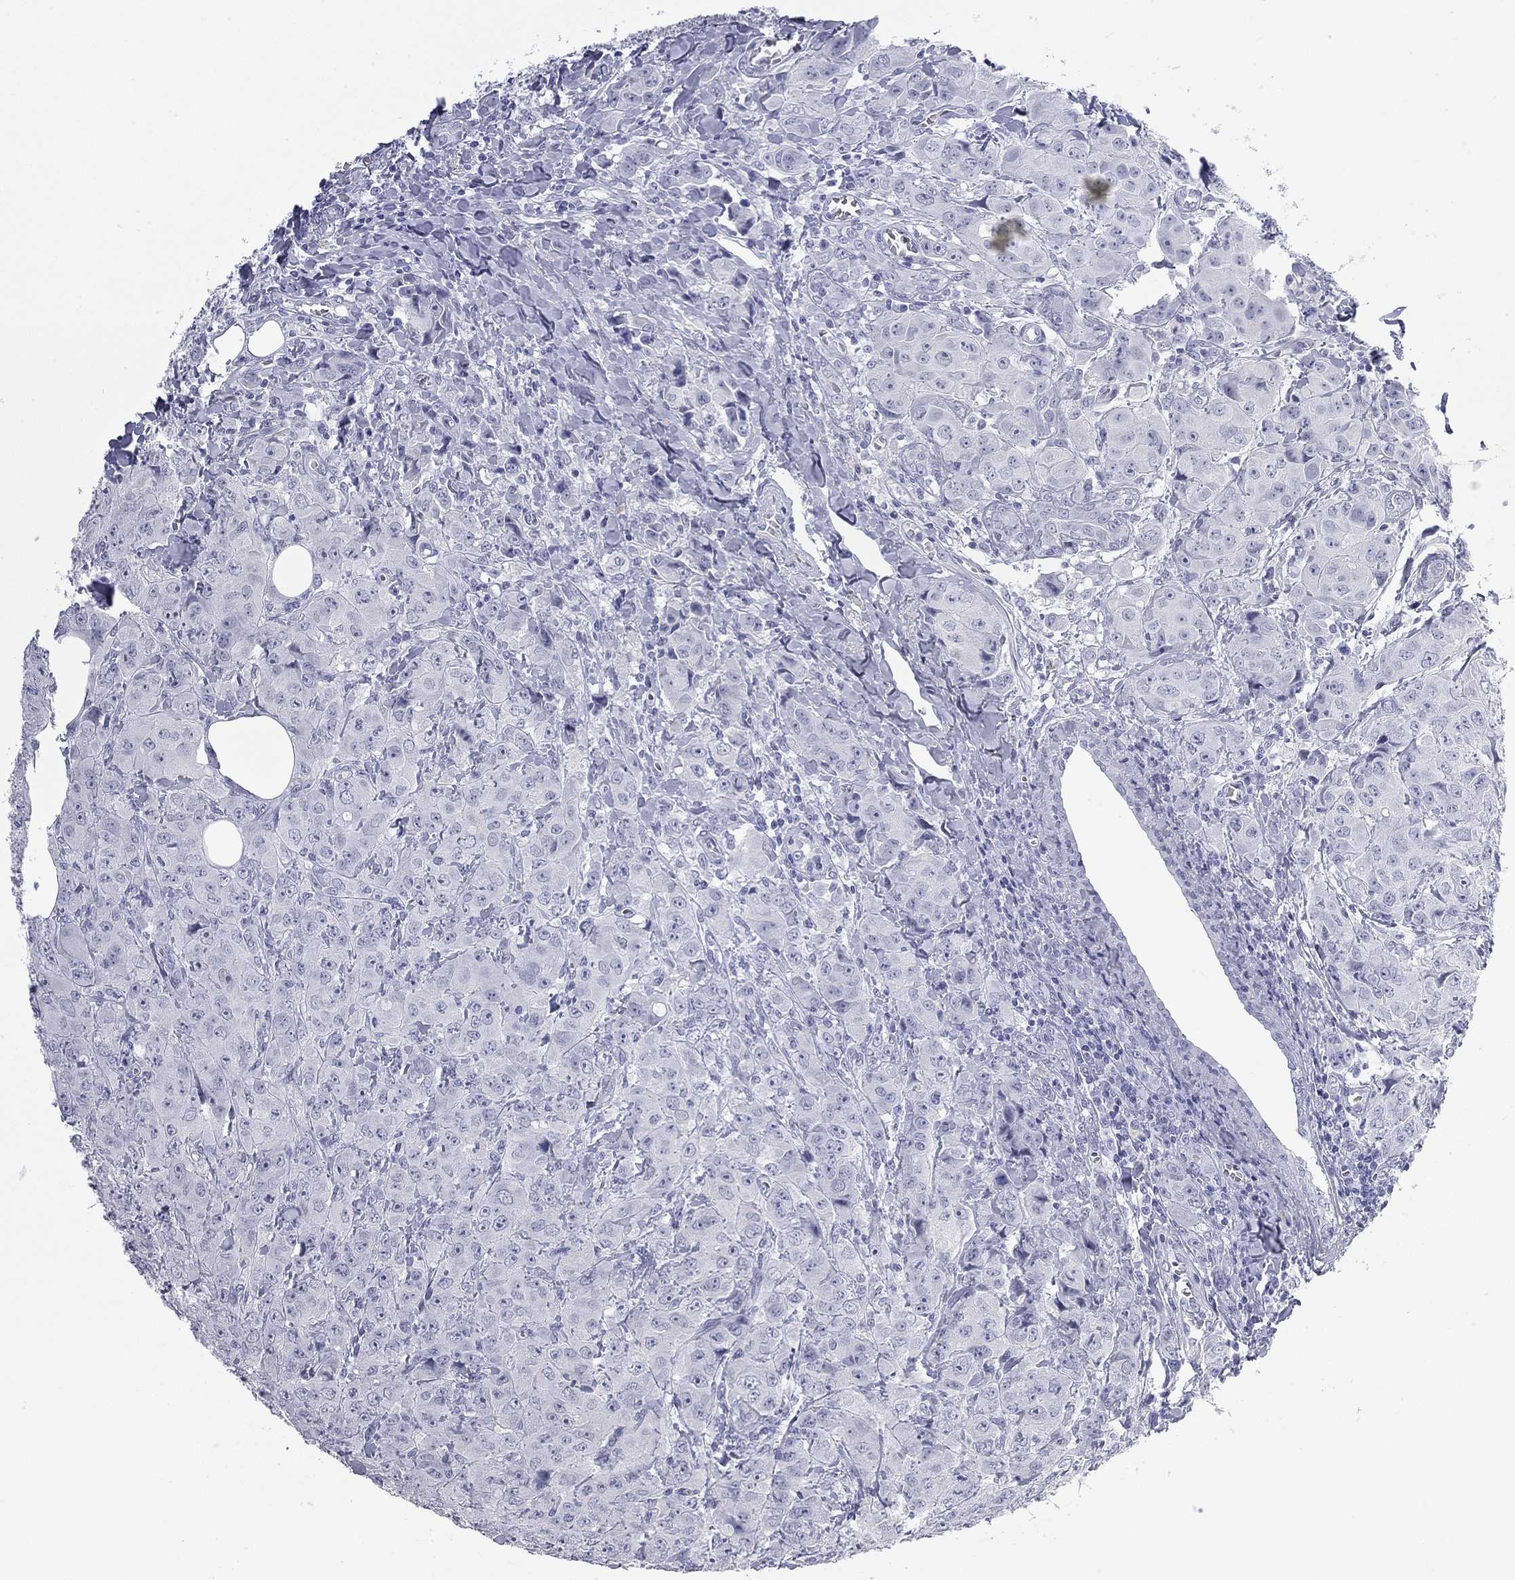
{"staining": {"intensity": "negative", "quantity": "none", "location": "none"}, "tissue": "breast cancer", "cell_type": "Tumor cells", "image_type": "cancer", "snomed": [{"axis": "morphology", "description": "Duct carcinoma"}, {"axis": "topography", "description": "Breast"}], "caption": "DAB (3,3'-diaminobenzidine) immunohistochemical staining of breast infiltrating ductal carcinoma exhibits no significant expression in tumor cells. (Brightfield microscopy of DAB (3,3'-diaminobenzidine) immunohistochemistry (IHC) at high magnification).", "gene": "AK8", "patient": {"sex": "female", "age": 43}}